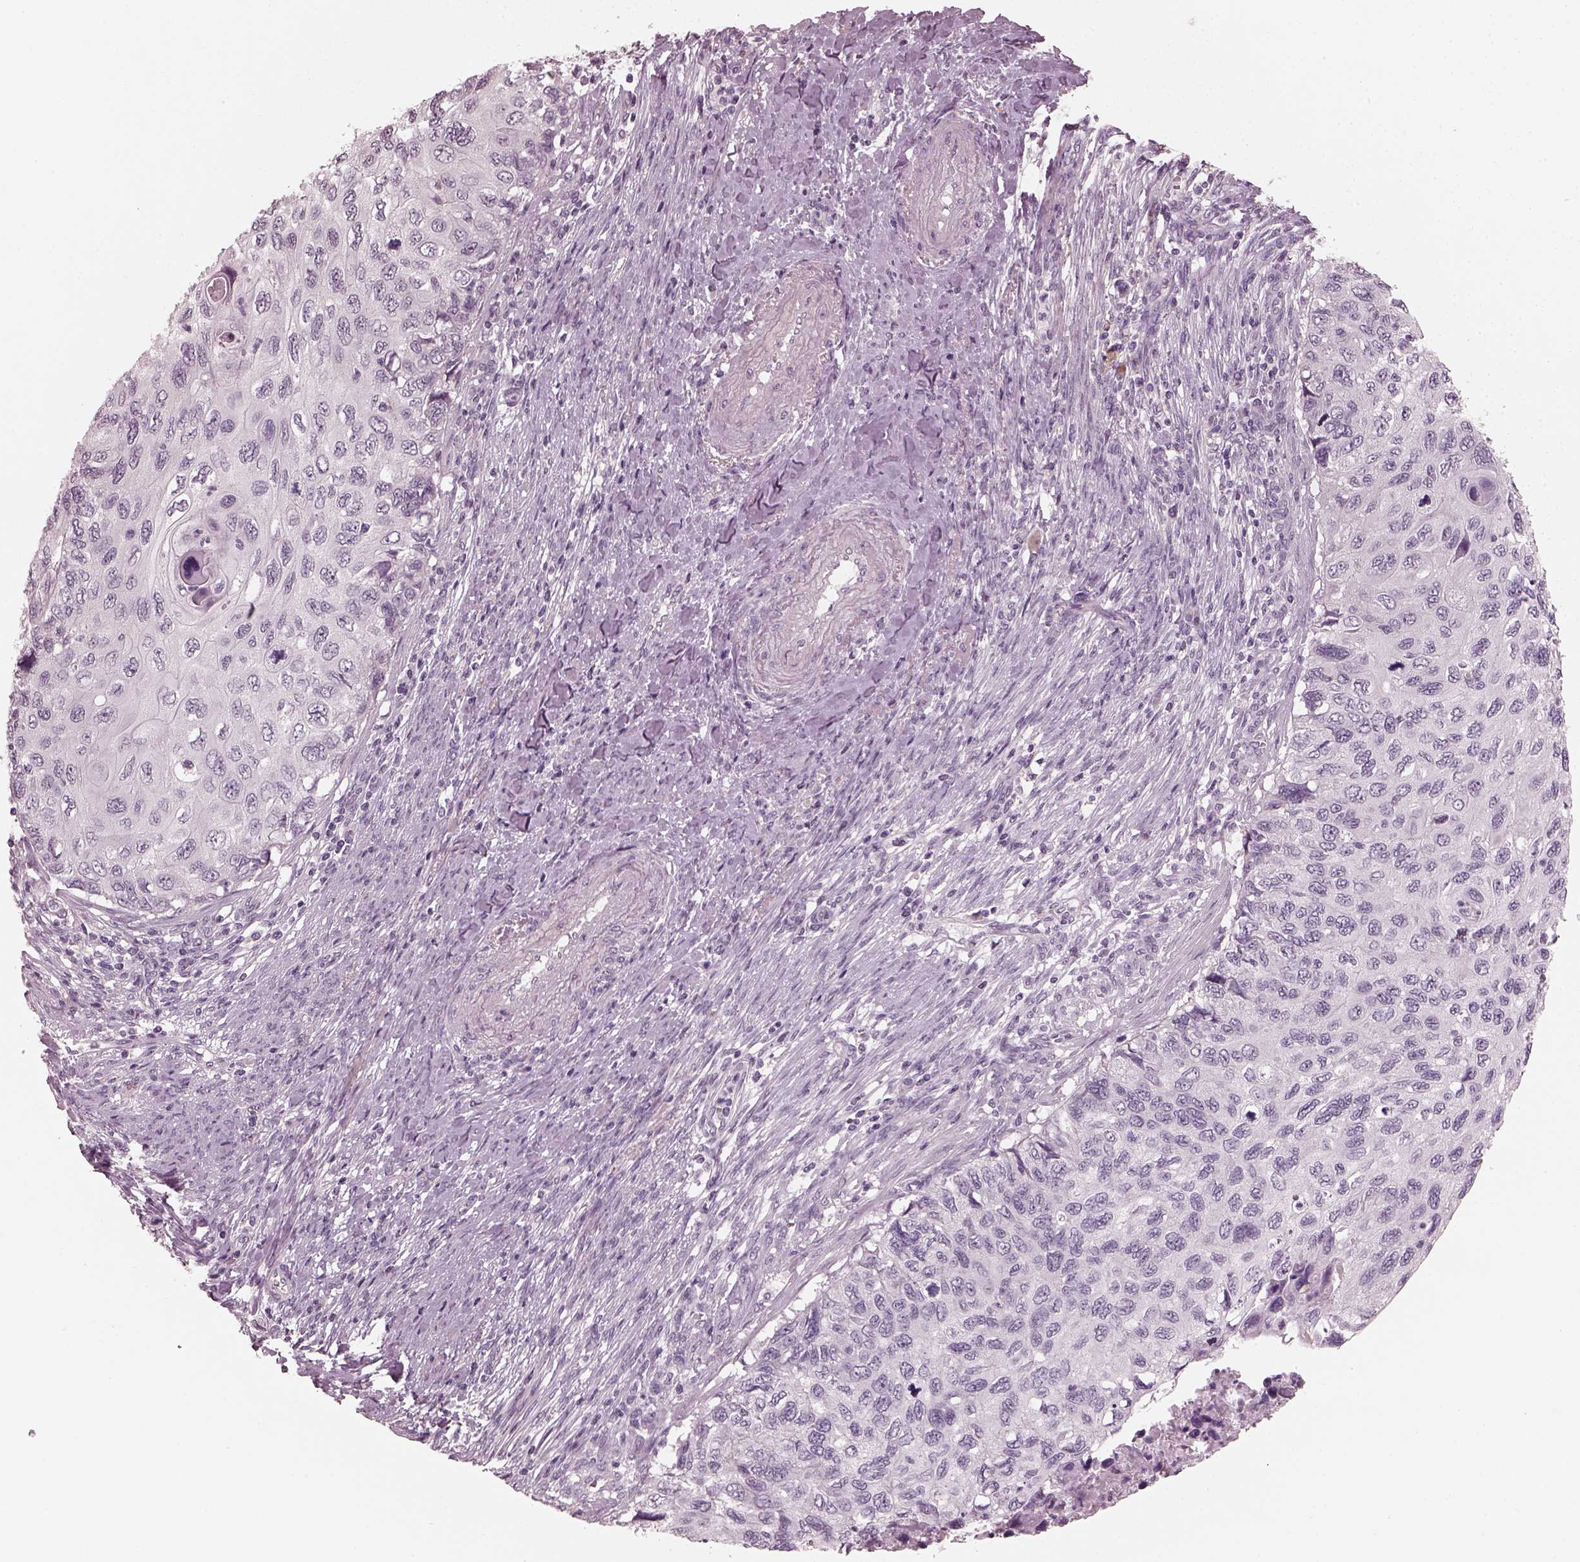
{"staining": {"intensity": "negative", "quantity": "none", "location": "none"}, "tissue": "cervical cancer", "cell_type": "Tumor cells", "image_type": "cancer", "snomed": [{"axis": "morphology", "description": "Squamous cell carcinoma, NOS"}, {"axis": "topography", "description": "Cervix"}], "caption": "Protein analysis of cervical squamous cell carcinoma demonstrates no significant staining in tumor cells.", "gene": "OPTC", "patient": {"sex": "female", "age": 70}}